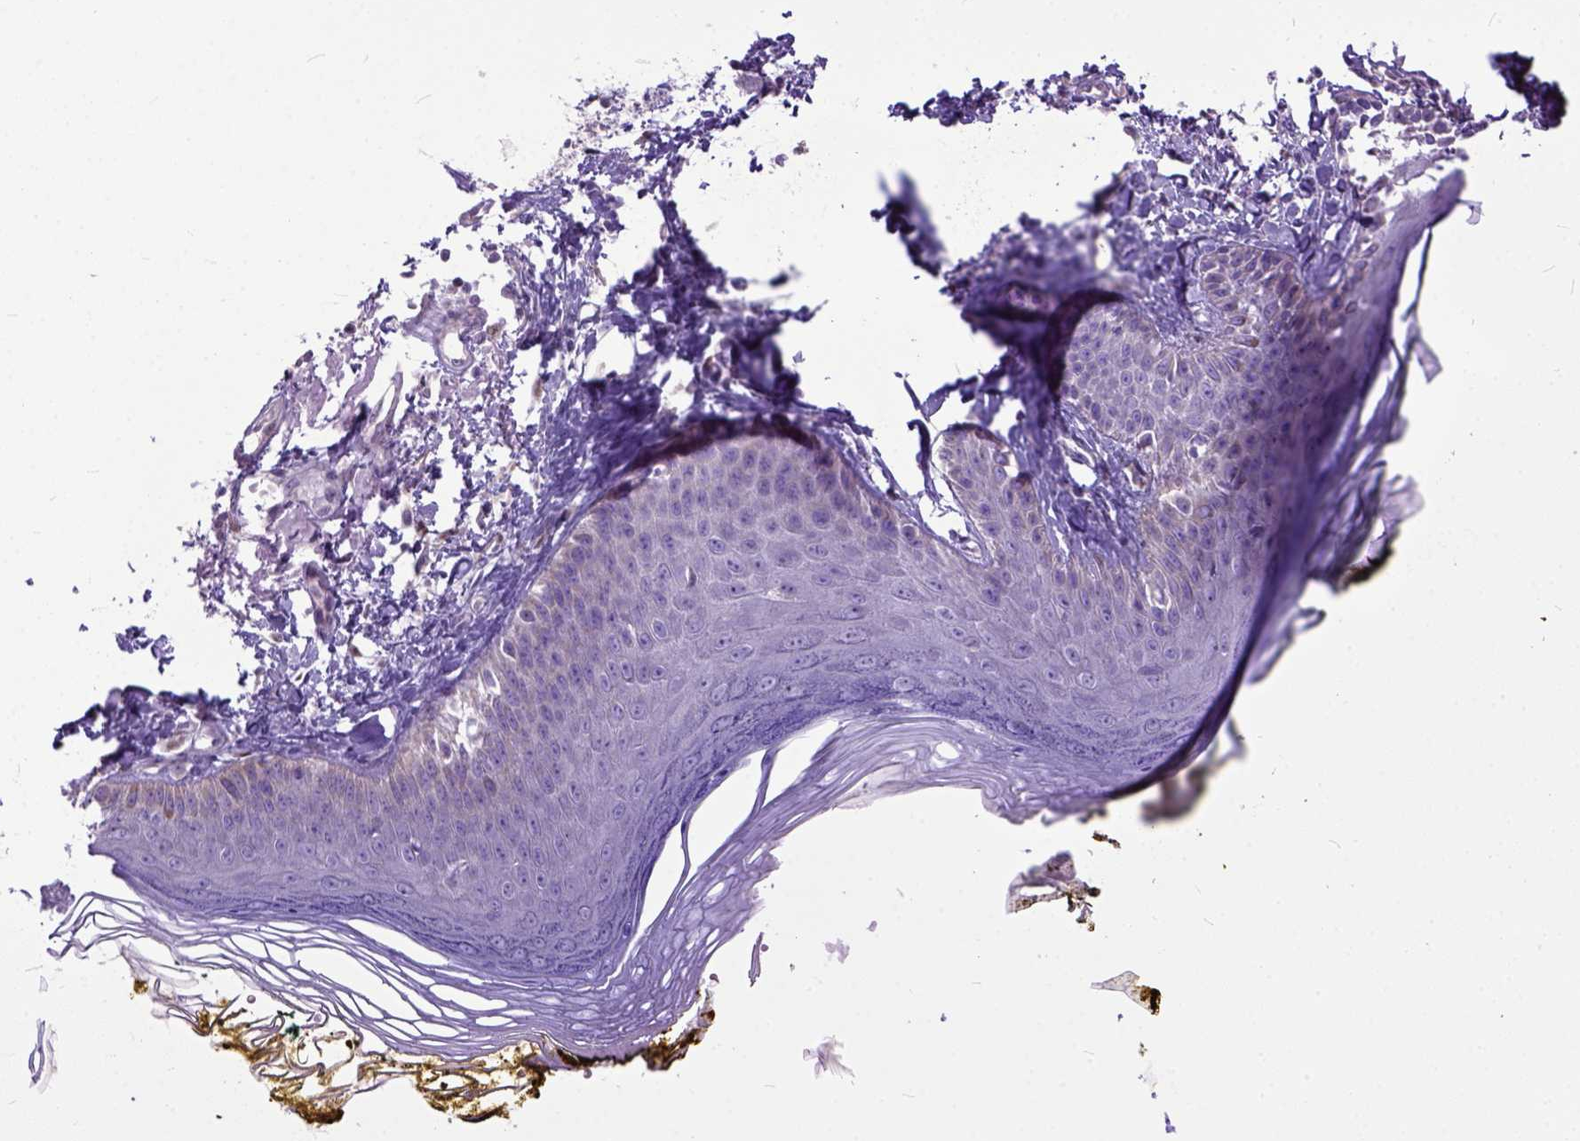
{"staining": {"intensity": "negative", "quantity": "none", "location": "none"}, "tissue": "skin", "cell_type": "Fibroblasts", "image_type": "normal", "snomed": [{"axis": "morphology", "description": "Normal tissue, NOS"}, {"axis": "topography", "description": "Skin"}], "caption": "Fibroblasts are negative for protein expression in unremarkable human skin. (Stains: DAB immunohistochemistry with hematoxylin counter stain, Microscopy: brightfield microscopy at high magnification).", "gene": "CRB1", "patient": {"sex": "male", "age": 76}}